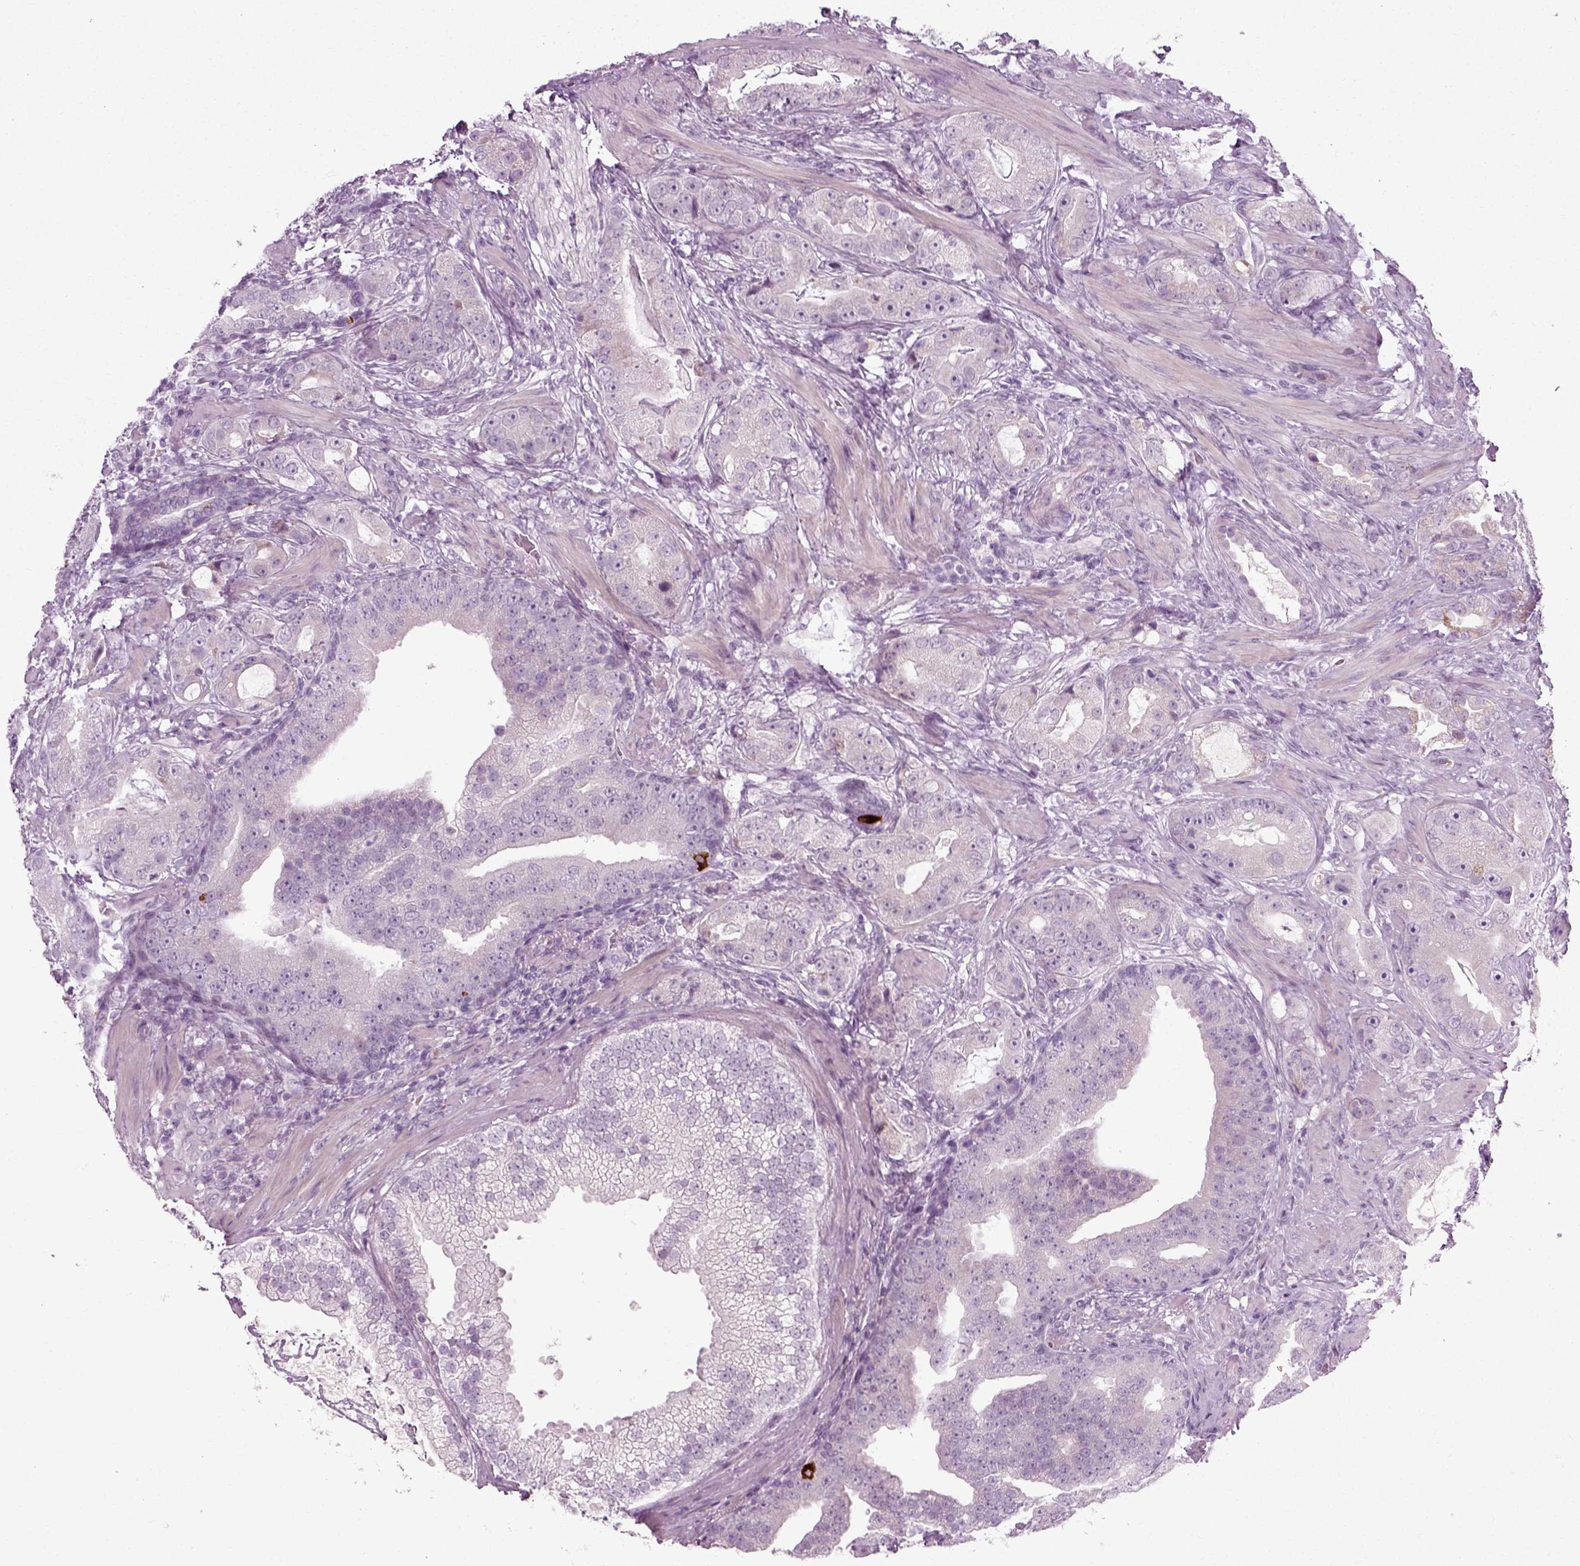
{"staining": {"intensity": "negative", "quantity": "none", "location": "none"}, "tissue": "prostate cancer", "cell_type": "Tumor cells", "image_type": "cancer", "snomed": [{"axis": "morphology", "description": "Adenocarcinoma, NOS"}, {"axis": "topography", "description": "Prostate"}], "caption": "Immunohistochemistry (IHC) micrograph of neoplastic tissue: prostate adenocarcinoma stained with DAB demonstrates no significant protein expression in tumor cells.", "gene": "SCG5", "patient": {"sex": "male", "age": 57}}